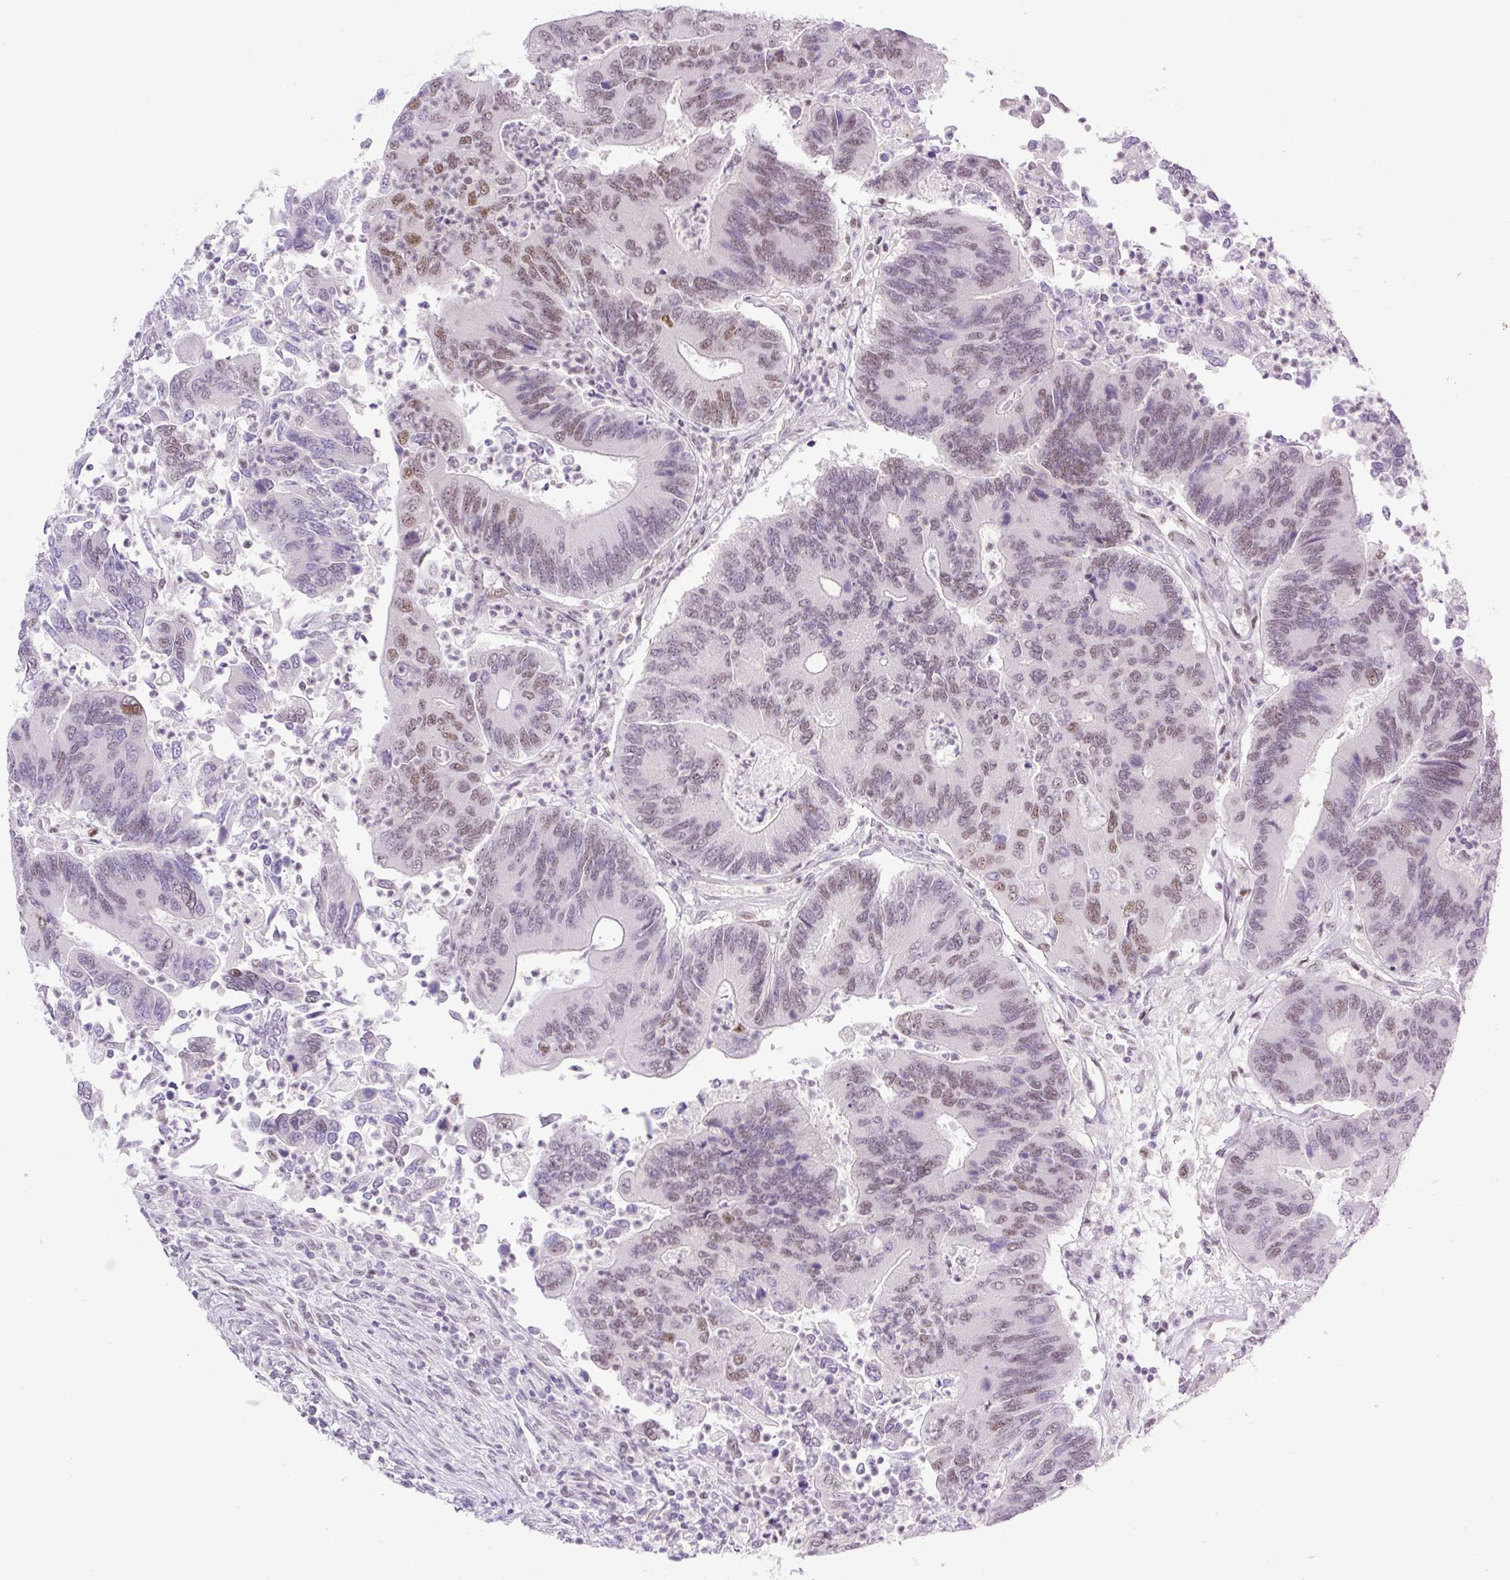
{"staining": {"intensity": "moderate", "quantity": "<25%", "location": "nuclear"}, "tissue": "colorectal cancer", "cell_type": "Tumor cells", "image_type": "cancer", "snomed": [{"axis": "morphology", "description": "Adenocarcinoma, NOS"}, {"axis": "topography", "description": "Colon"}], "caption": "High-power microscopy captured an IHC image of colorectal cancer, revealing moderate nuclear expression in approximately <25% of tumor cells. Immunohistochemistry stains the protein in brown and the nuclei are stained blue.", "gene": "TLE3", "patient": {"sex": "female", "age": 67}}